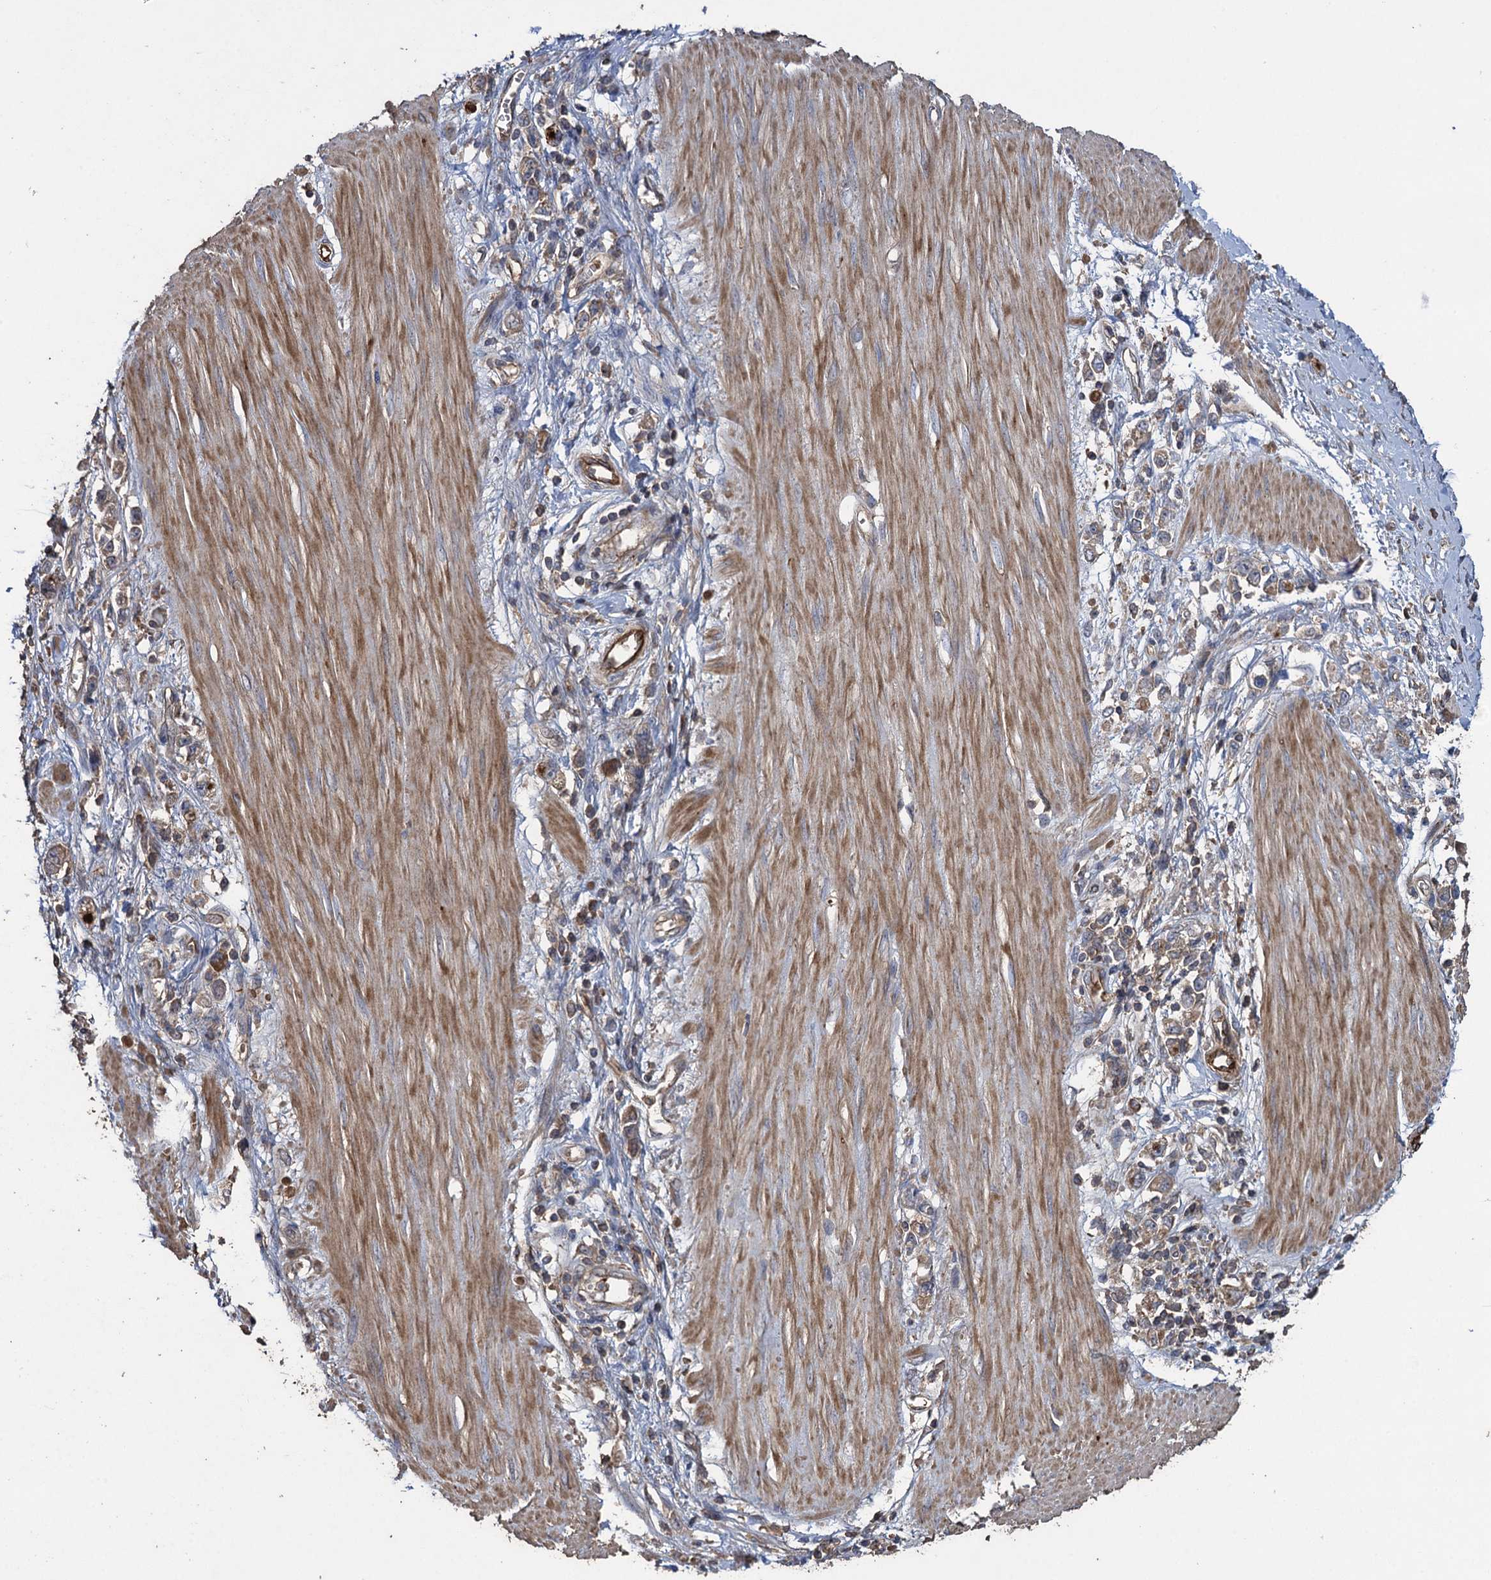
{"staining": {"intensity": "weak", "quantity": ">75%", "location": "cytoplasmic/membranous"}, "tissue": "stomach cancer", "cell_type": "Tumor cells", "image_type": "cancer", "snomed": [{"axis": "morphology", "description": "Adenocarcinoma, NOS"}, {"axis": "topography", "description": "Stomach"}], "caption": "Immunohistochemistry (IHC) image of neoplastic tissue: human adenocarcinoma (stomach) stained using immunohistochemistry (IHC) reveals low levels of weak protein expression localized specifically in the cytoplasmic/membranous of tumor cells, appearing as a cytoplasmic/membranous brown color.", "gene": "TXNDC11", "patient": {"sex": "female", "age": 76}}